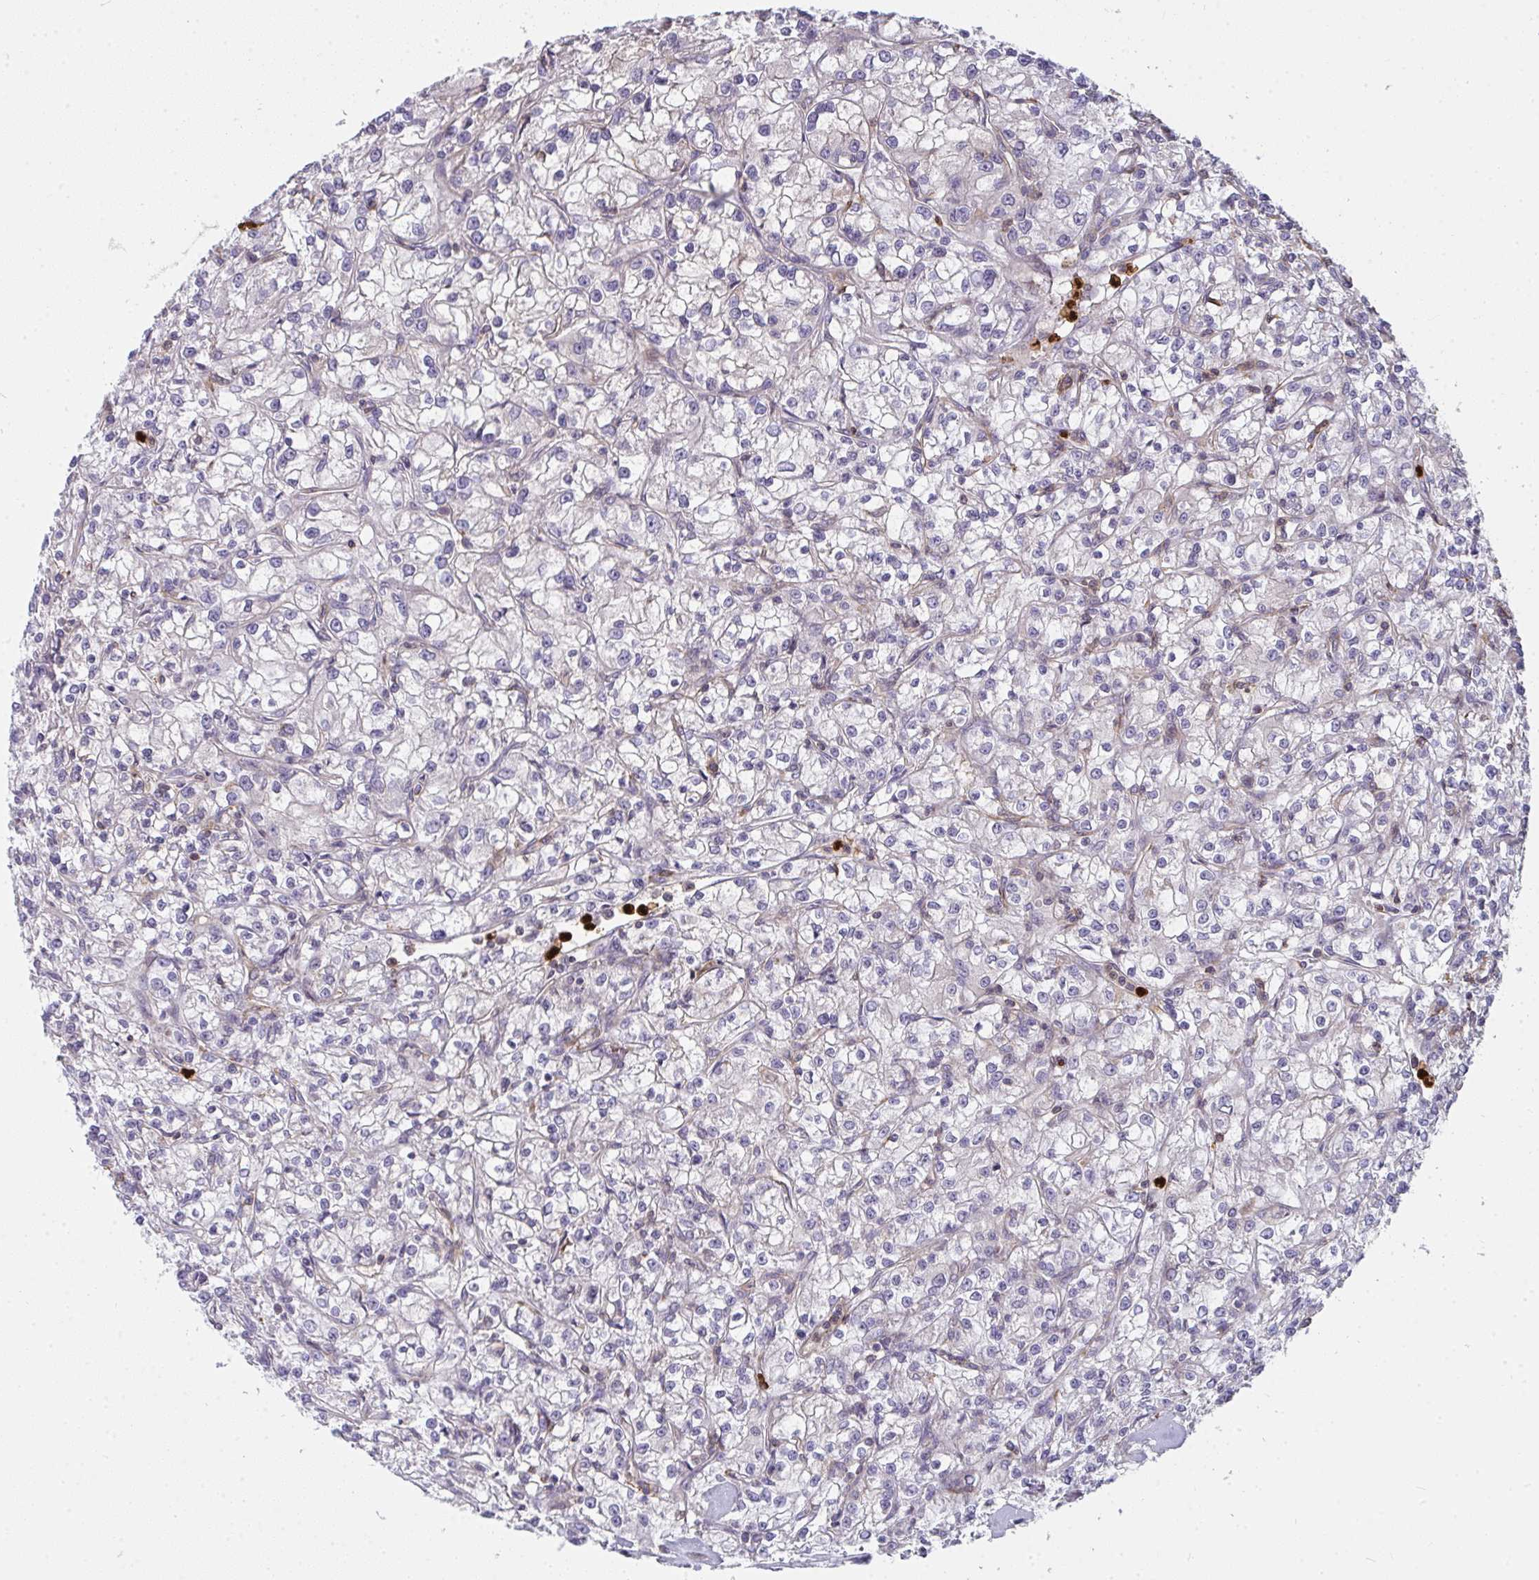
{"staining": {"intensity": "negative", "quantity": "none", "location": "none"}, "tissue": "renal cancer", "cell_type": "Tumor cells", "image_type": "cancer", "snomed": [{"axis": "morphology", "description": "Adenocarcinoma, NOS"}, {"axis": "topography", "description": "Kidney"}], "caption": "DAB immunohistochemical staining of human renal cancer demonstrates no significant expression in tumor cells.", "gene": "CSF3R", "patient": {"sex": "female", "age": 59}}